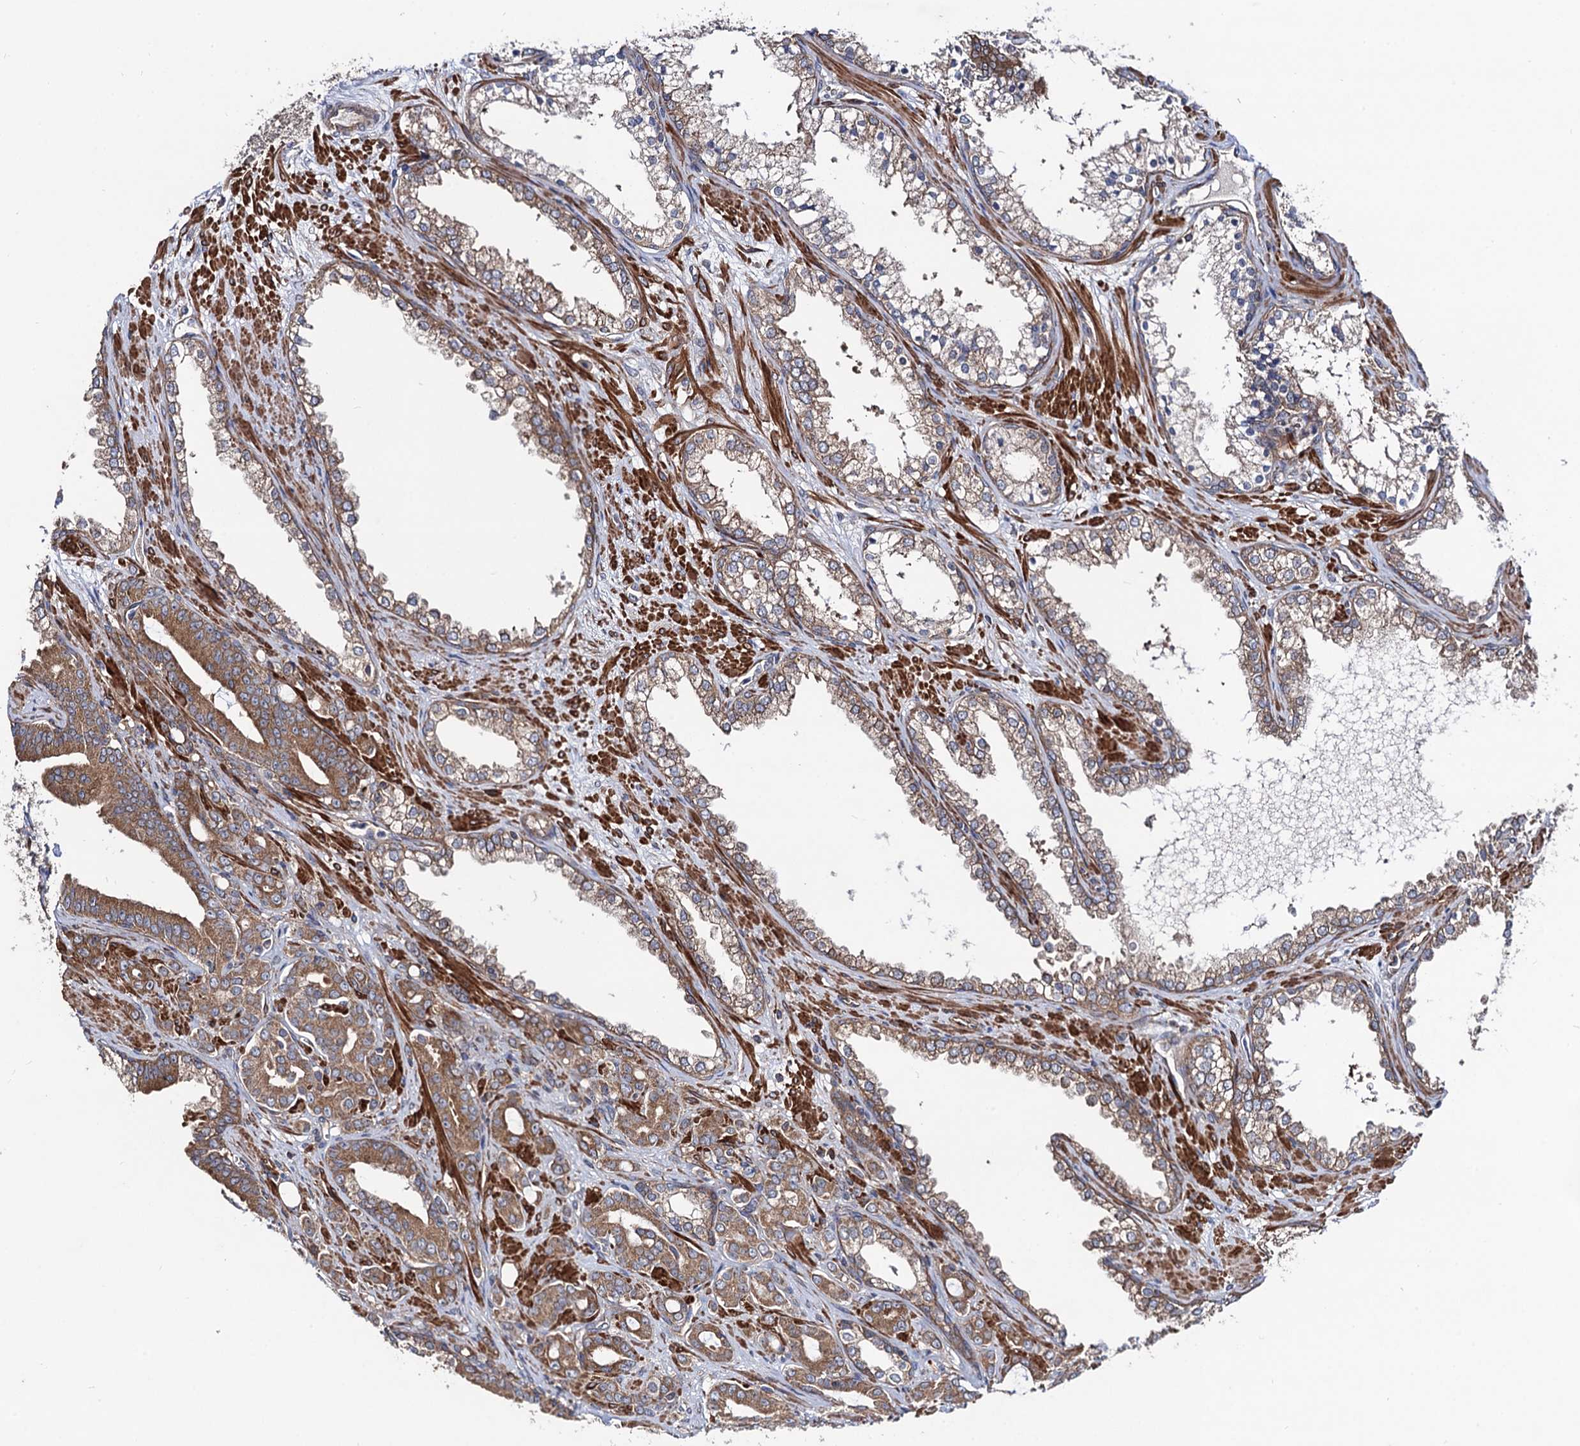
{"staining": {"intensity": "moderate", "quantity": ">75%", "location": "cytoplasmic/membranous"}, "tissue": "prostate cancer", "cell_type": "Tumor cells", "image_type": "cancer", "snomed": [{"axis": "morphology", "description": "Adenocarcinoma, High grade"}, {"axis": "topography", "description": "Prostate"}], "caption": "Immunohistochemistry (IHC) of human prostate cancer (high-grade adenocarcinoma) reveals medium levels of moderate cytoplasmic/membranous positivity in about >75% of tumor cells. The staining is performed using DAB (3,3'-diaminobenzidine) brown chromogen to label protein expression. The nuclei are counter-stained blue using hematoxylin.", "gene": "DYDC1", "patient": {"sex": "male", "age": 72}}